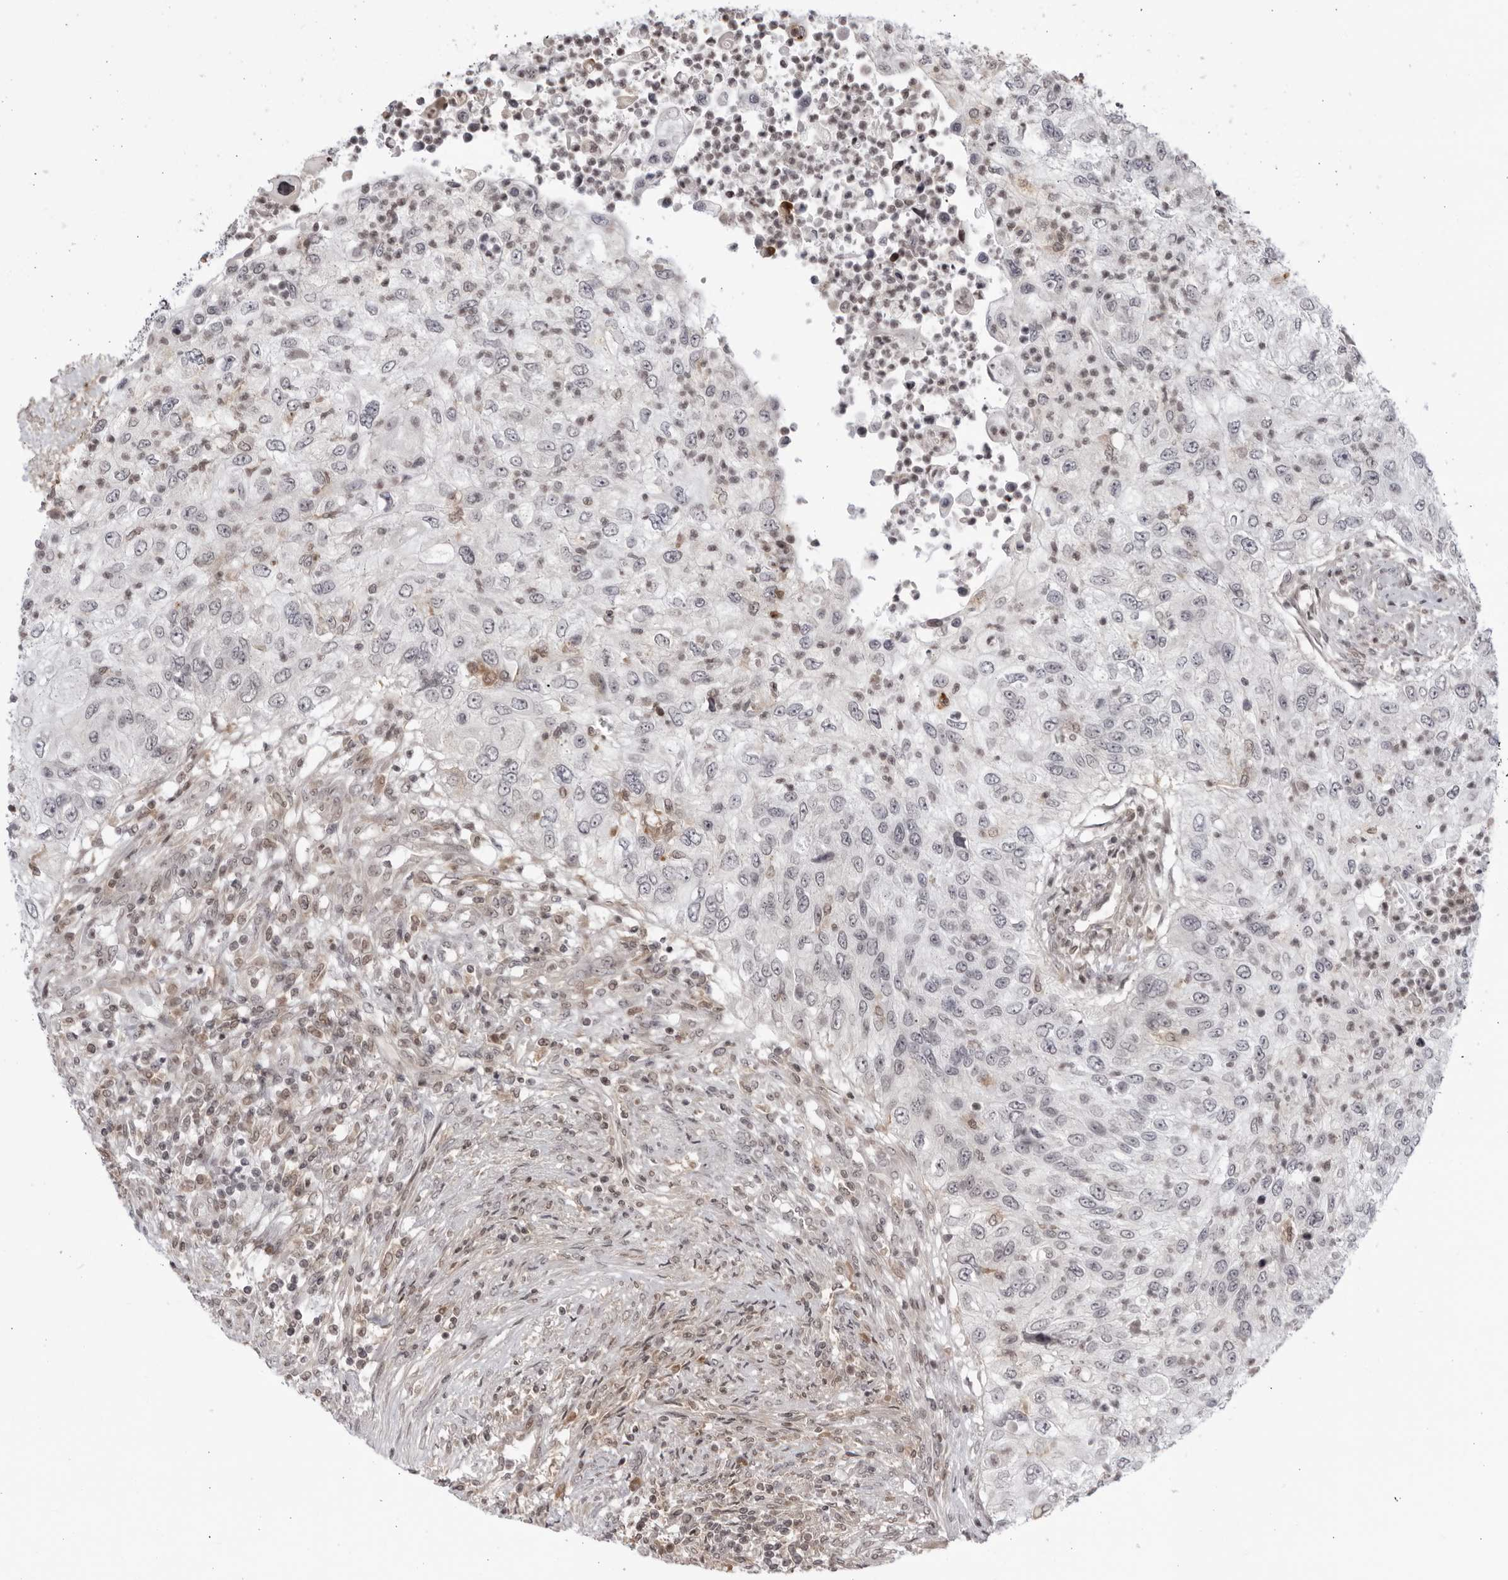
{"staining": {"intensity": "negative", "quantity": "none", "location": "none"}, "tissue": "urothelial cancer", "cell_type": "Tumor cells", "image_type": "cancer", "snomed": [{"axis": "morphology", "description": "Urothelial carcinoma, High grade"}, {"axis": "topography", "description": "Urinary bladder"}], "caption": "Urothelial cancer stained for a protein using immunohistochemistry (IHC) demonstrates no staining tumor cells.", "gene": "DTL", "patient": {"sex": "female", "age": 60}}